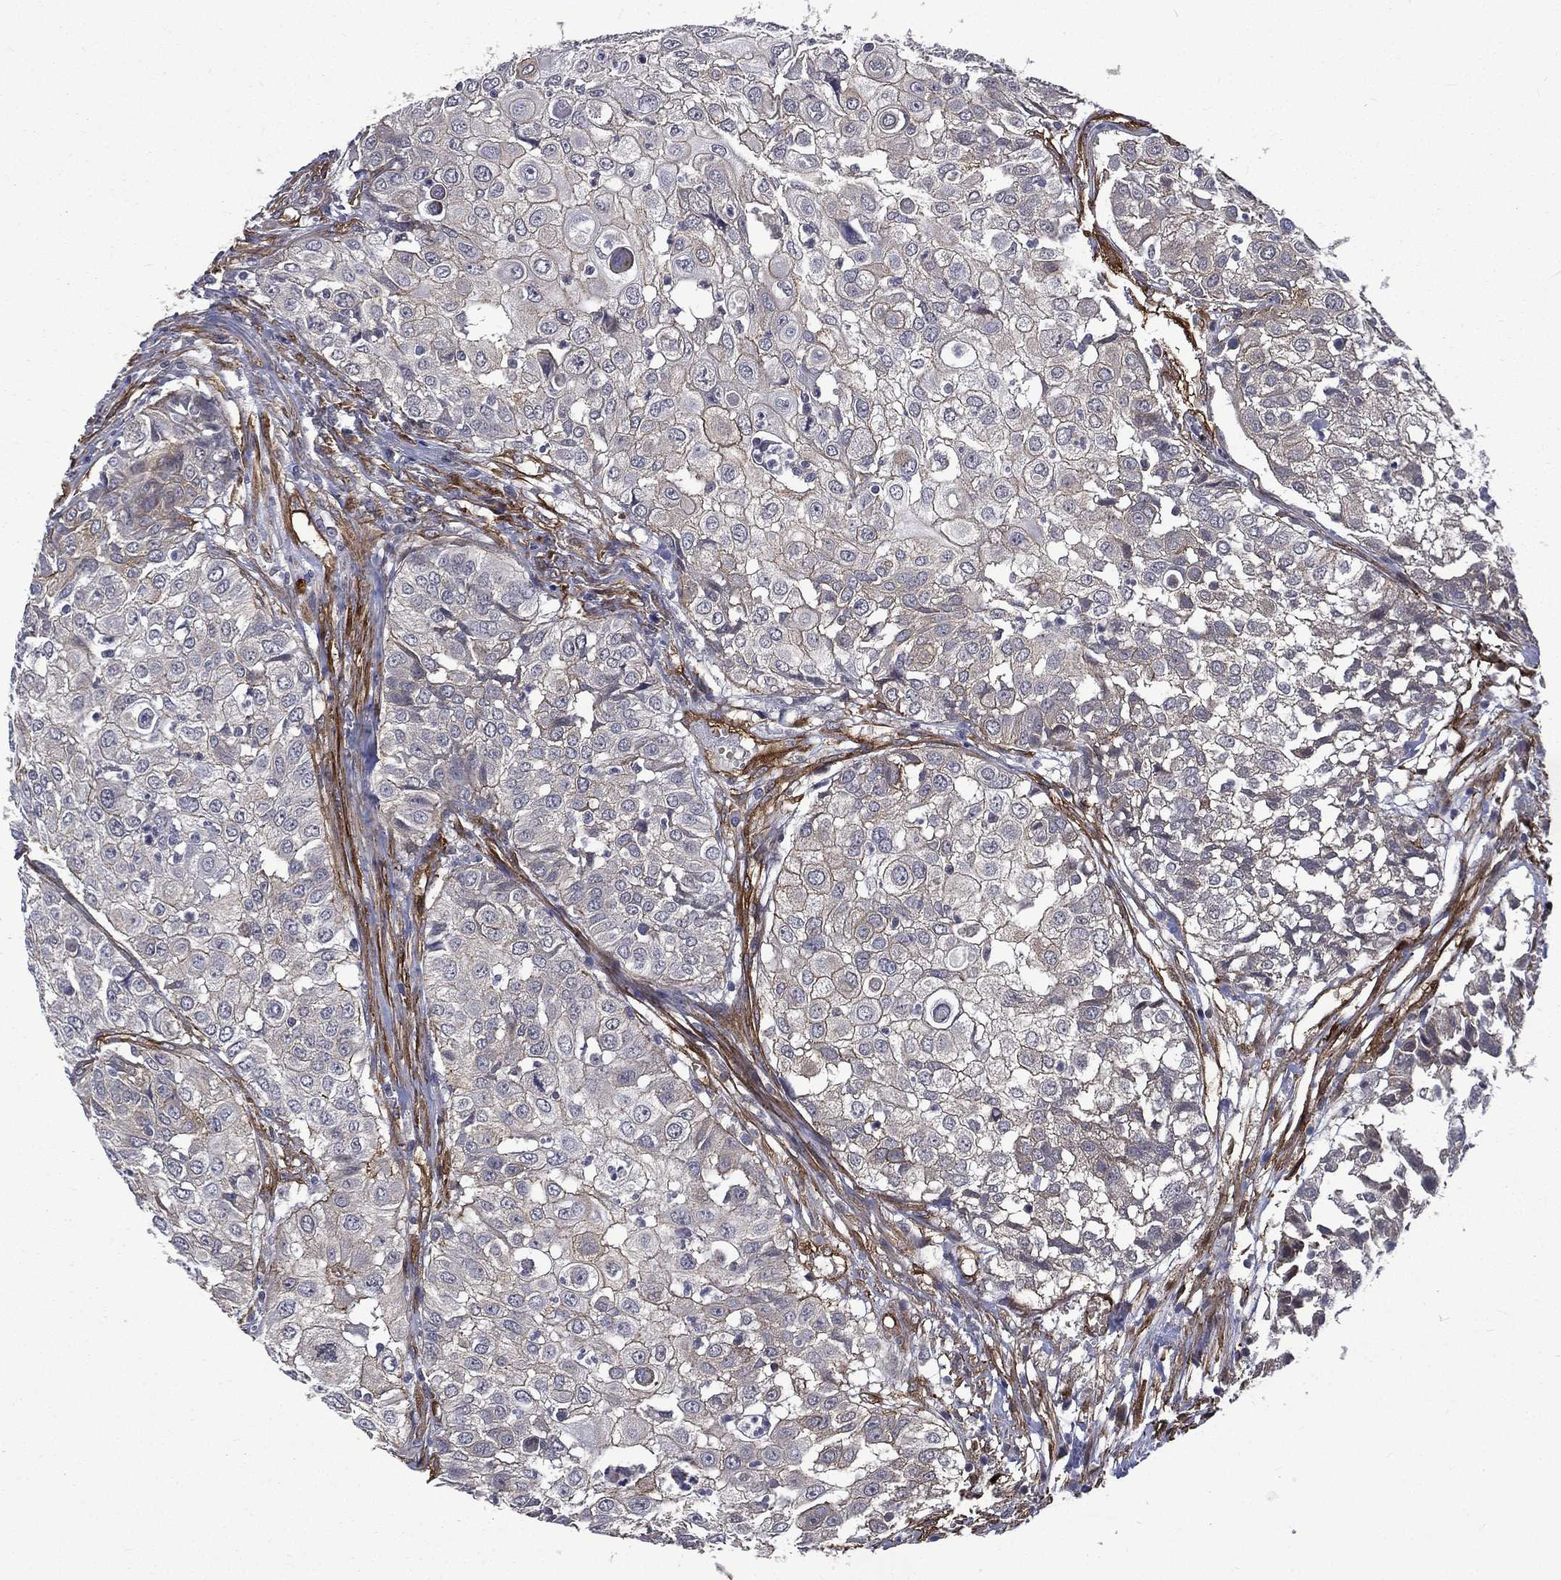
{"staining": {"intensity": "negative", "quantity": "none", "location": "none"}, "tissue": "urothelial cancer", "cell_type": "Tumor cells", "image_type": "cancer", "snomed": [{"axis": "morphology", "description": "Urothelial carcinoma, High grade"}, {"axis": "topography", "description": "Urinary bladder"}], "caption": "Protein analysis of urothelial carcinoma (high-grade) displays no significant expression in tumor cells.", "gene": "PPFIBP1", "patient": {"sex": "female", "age": 79}}